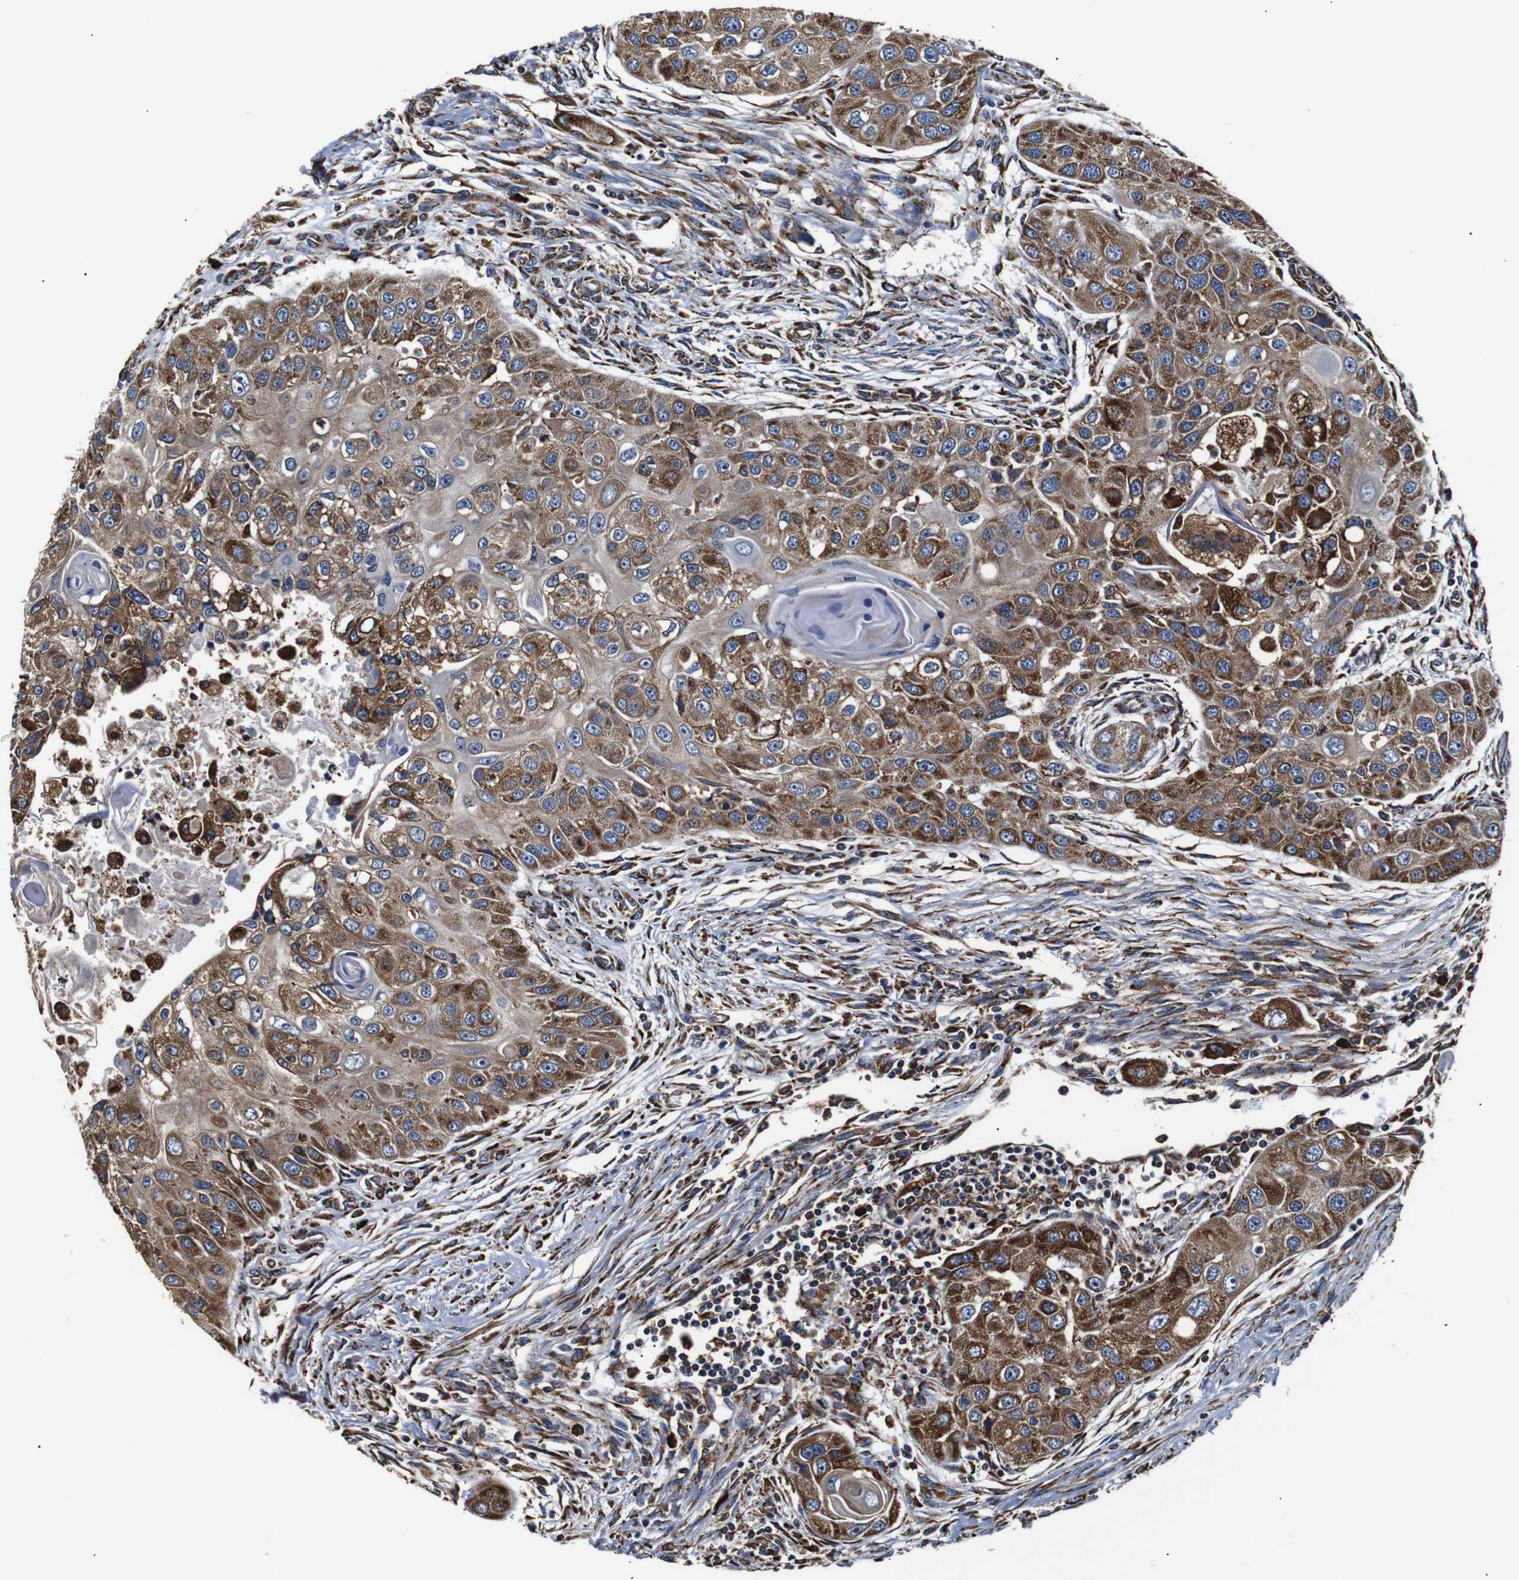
{"staining": {"intensity": "moderate", "quantity": ">75%", "location": "cytoplasmic/membranous"}, "tissue": "head and neck cancer", "cell_type": "Tumor cells", "image_type": "cancer", "snomed": [{"axis": "morphology", "description": "Normal tissue, NOS"}, {"axis": "morphology", "description": "Squamous cell carcinoma, NOS"}, {"axis": "topography", "description": "Skeletal muscle"}, {"axis": "topography", "description": "Head-Neck"}], "caption": "An IHC image of neoplastic tissue is shown. Protein staining in brown highlights moderate cytoplasmic/membranous positivity in head and neck squamous cell carcinoma within tumor cells.", "gene": "HHIP", "patient": {"sex": "male", "age": 51}}